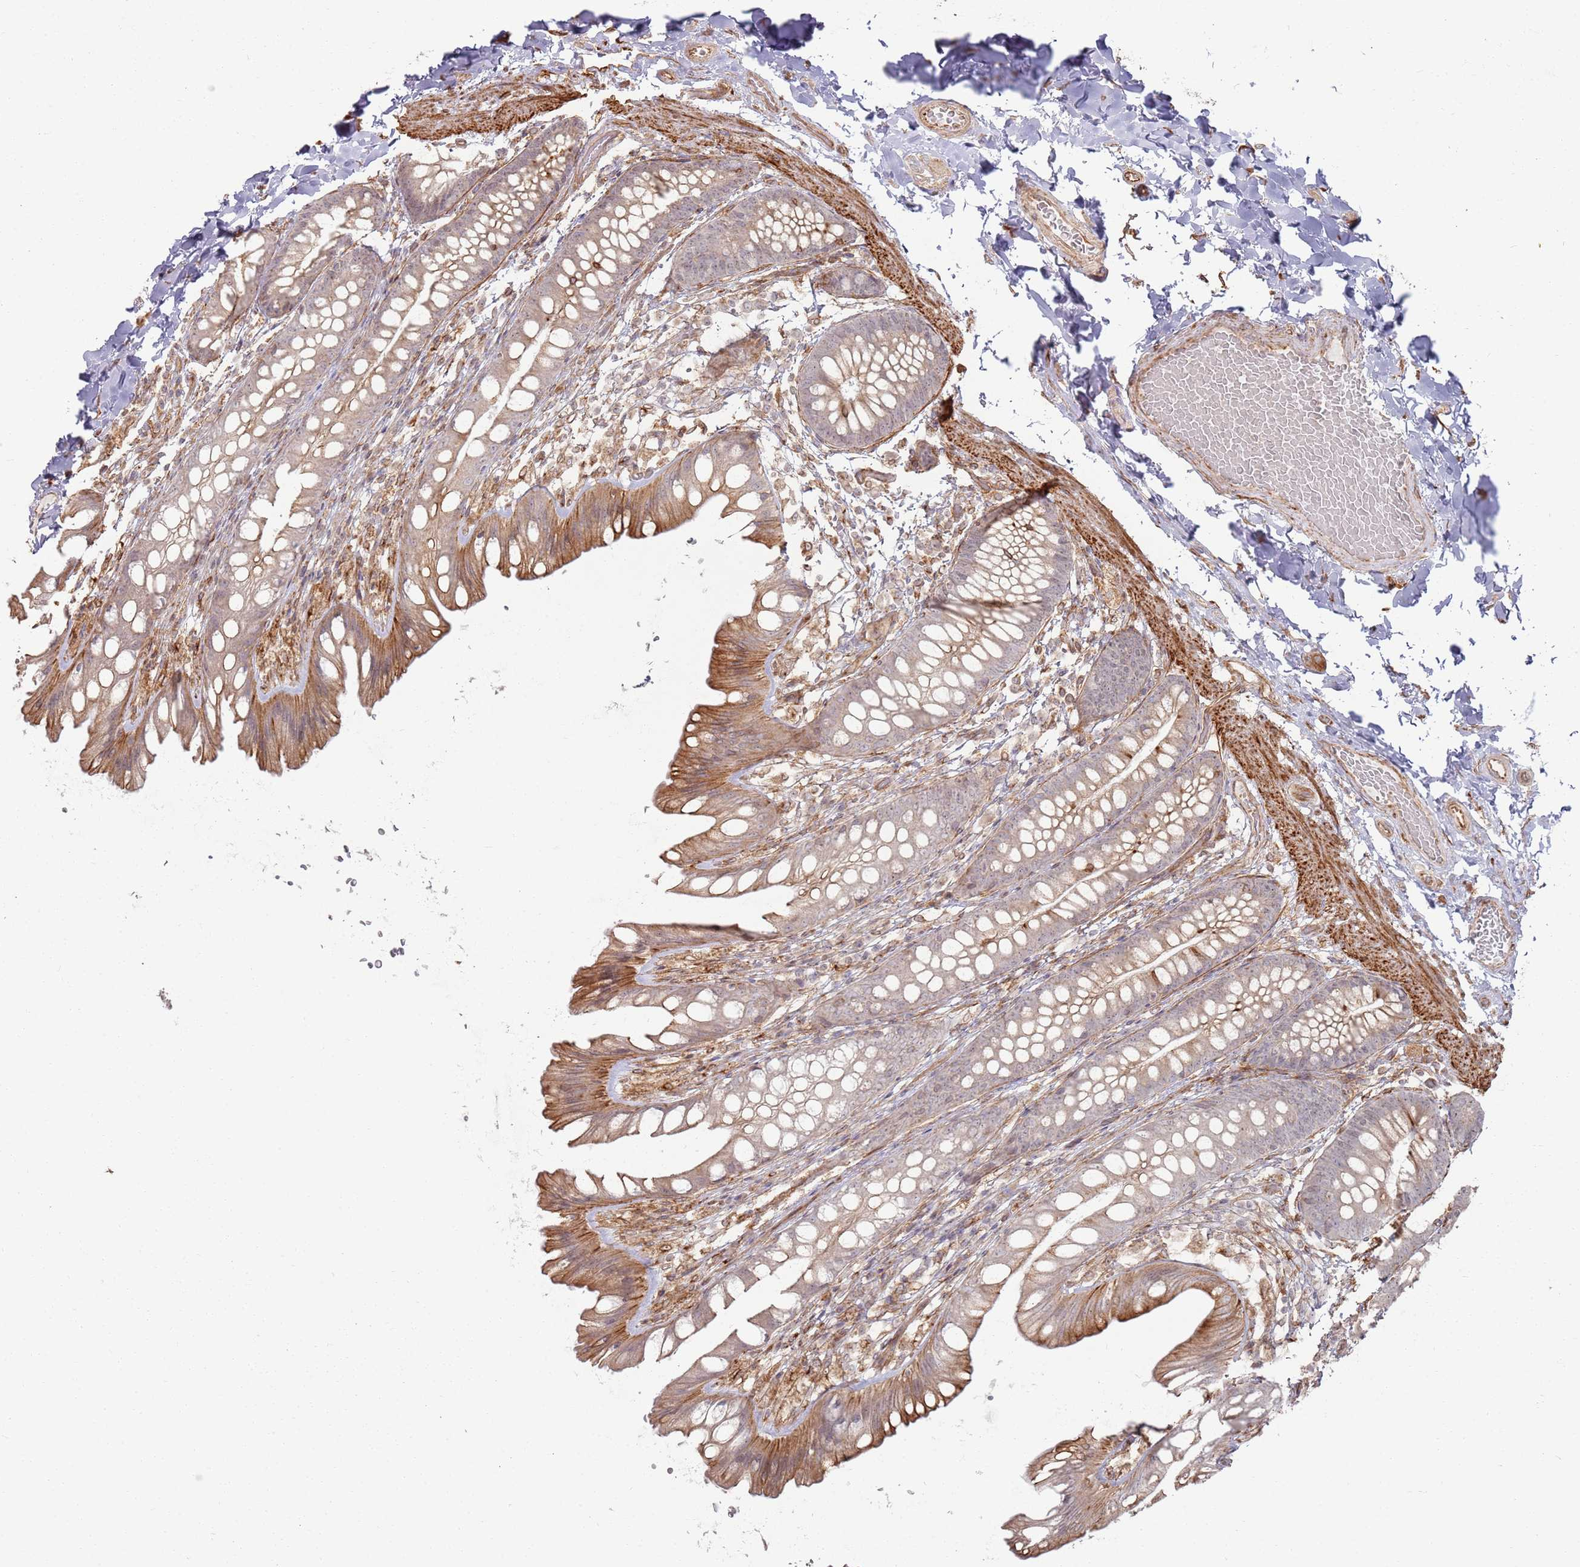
{"staining": {"intensity": "moderate", "quantity": ">75%", "location": "cytoplasmic/membranous"}, "tissue": "colon", "cell_type": "Endothelial cells", "image_type": "normal", "snomed": [{"axis": "morphology", "description": "Normal tissue, NOS"}, {"axis": "topography", "description": "Colon"}], "caption": "High-magnification brightfield microscopy of normal colon stained with DAB (3,3'-diaminobenzidine) (brown) and counterstained with hematoxylin (blue). endothelial cells exhibit moderate cytoplasmic/membranous staining is seen in approximately>75% of cells. Immunohistochemistry stains the protein of interest in brown and the nuclei are stained blue.", "gene": "PHF21A", "patient": {"sex": "male", "age": 47}}